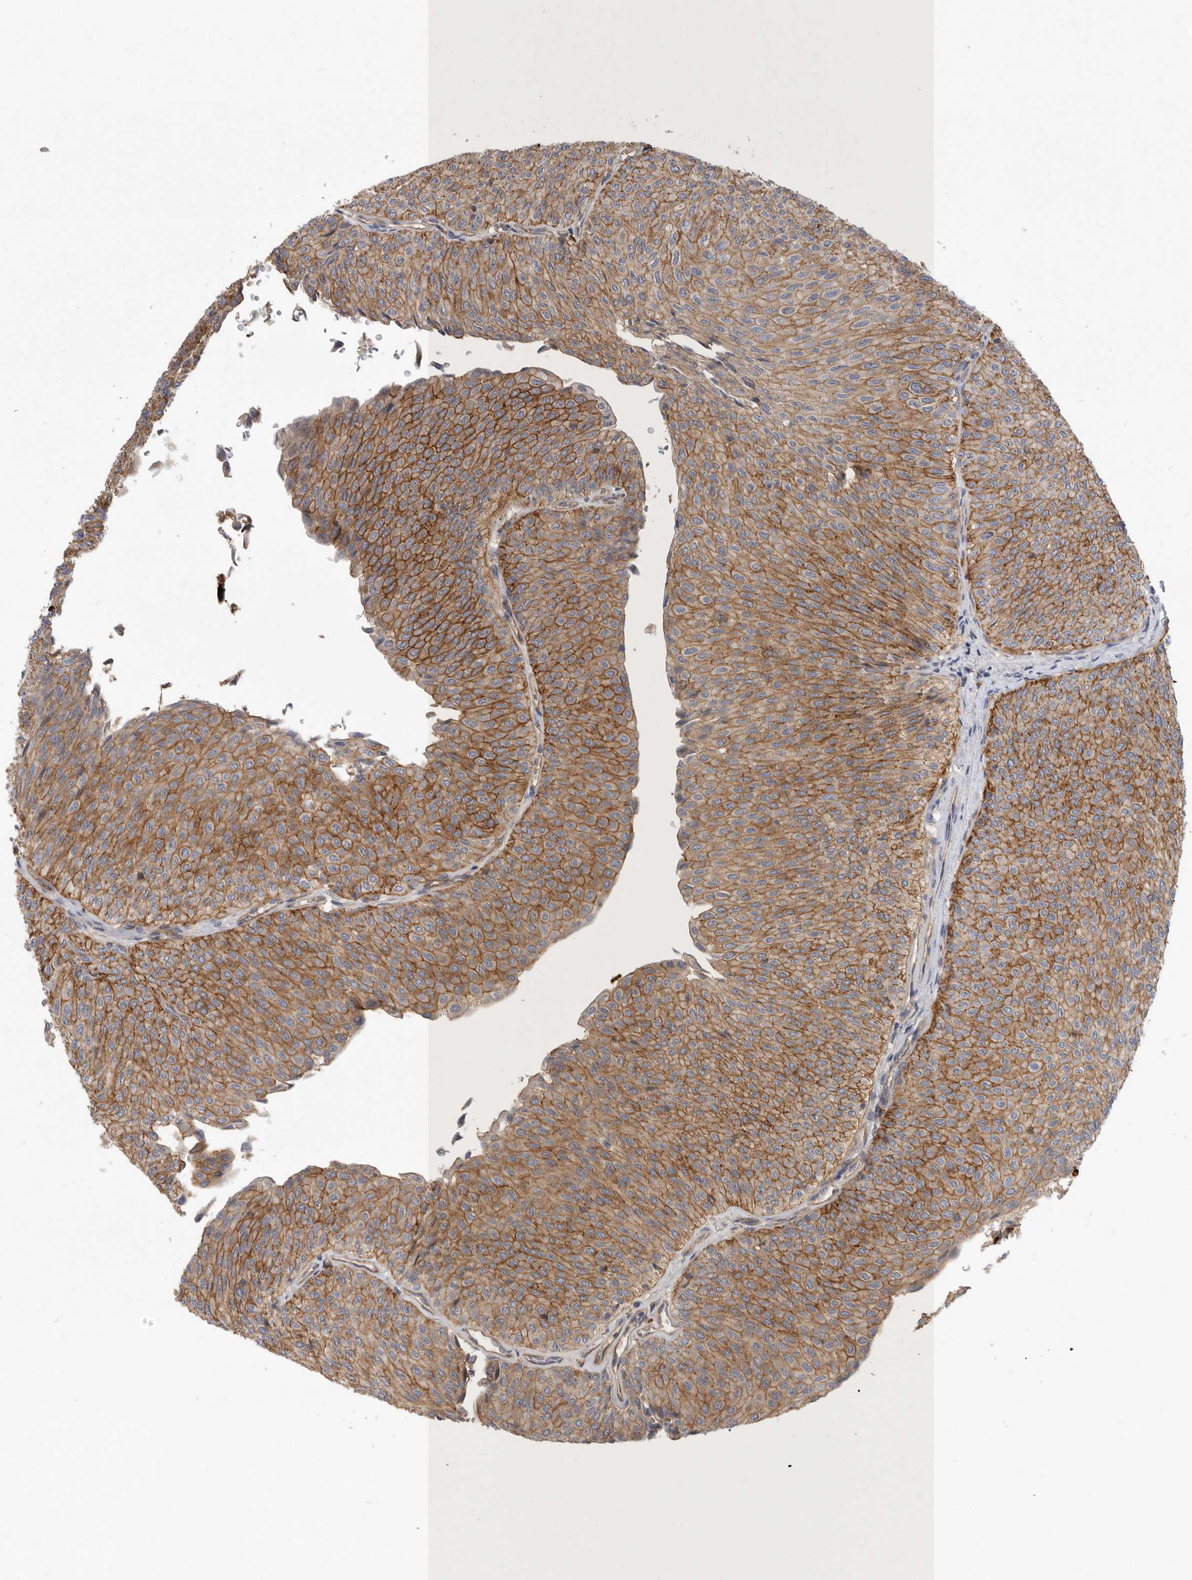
{"staining": {"intensity": "moderate", "quantity": ">75%", "location": "cytoplasmic/membranous"}, "tissue": "urothelial cancer", "cell_type": "Tumor cells", "image_type": "cancer", "snomed": [{"axis": "morphology", "description": "Urothelial carcinoma, Low grade"}, {"axis": "topography", "description": "Urinary bladder"}], "caption": "IHC staining of urothelial carcinoma (low-grade), which shows medium levels of moderate cytoplasmic/membranous staining in about >75% of tumor cells indicating moderate cytoplasmic/membranous protein expression. The staining was performed using DAB (brown) for protein detection and nuclei were counterstained in hematoxylin (blue).", "gene": "MLPH", "patient": {"sex": "male", "age": 78}}